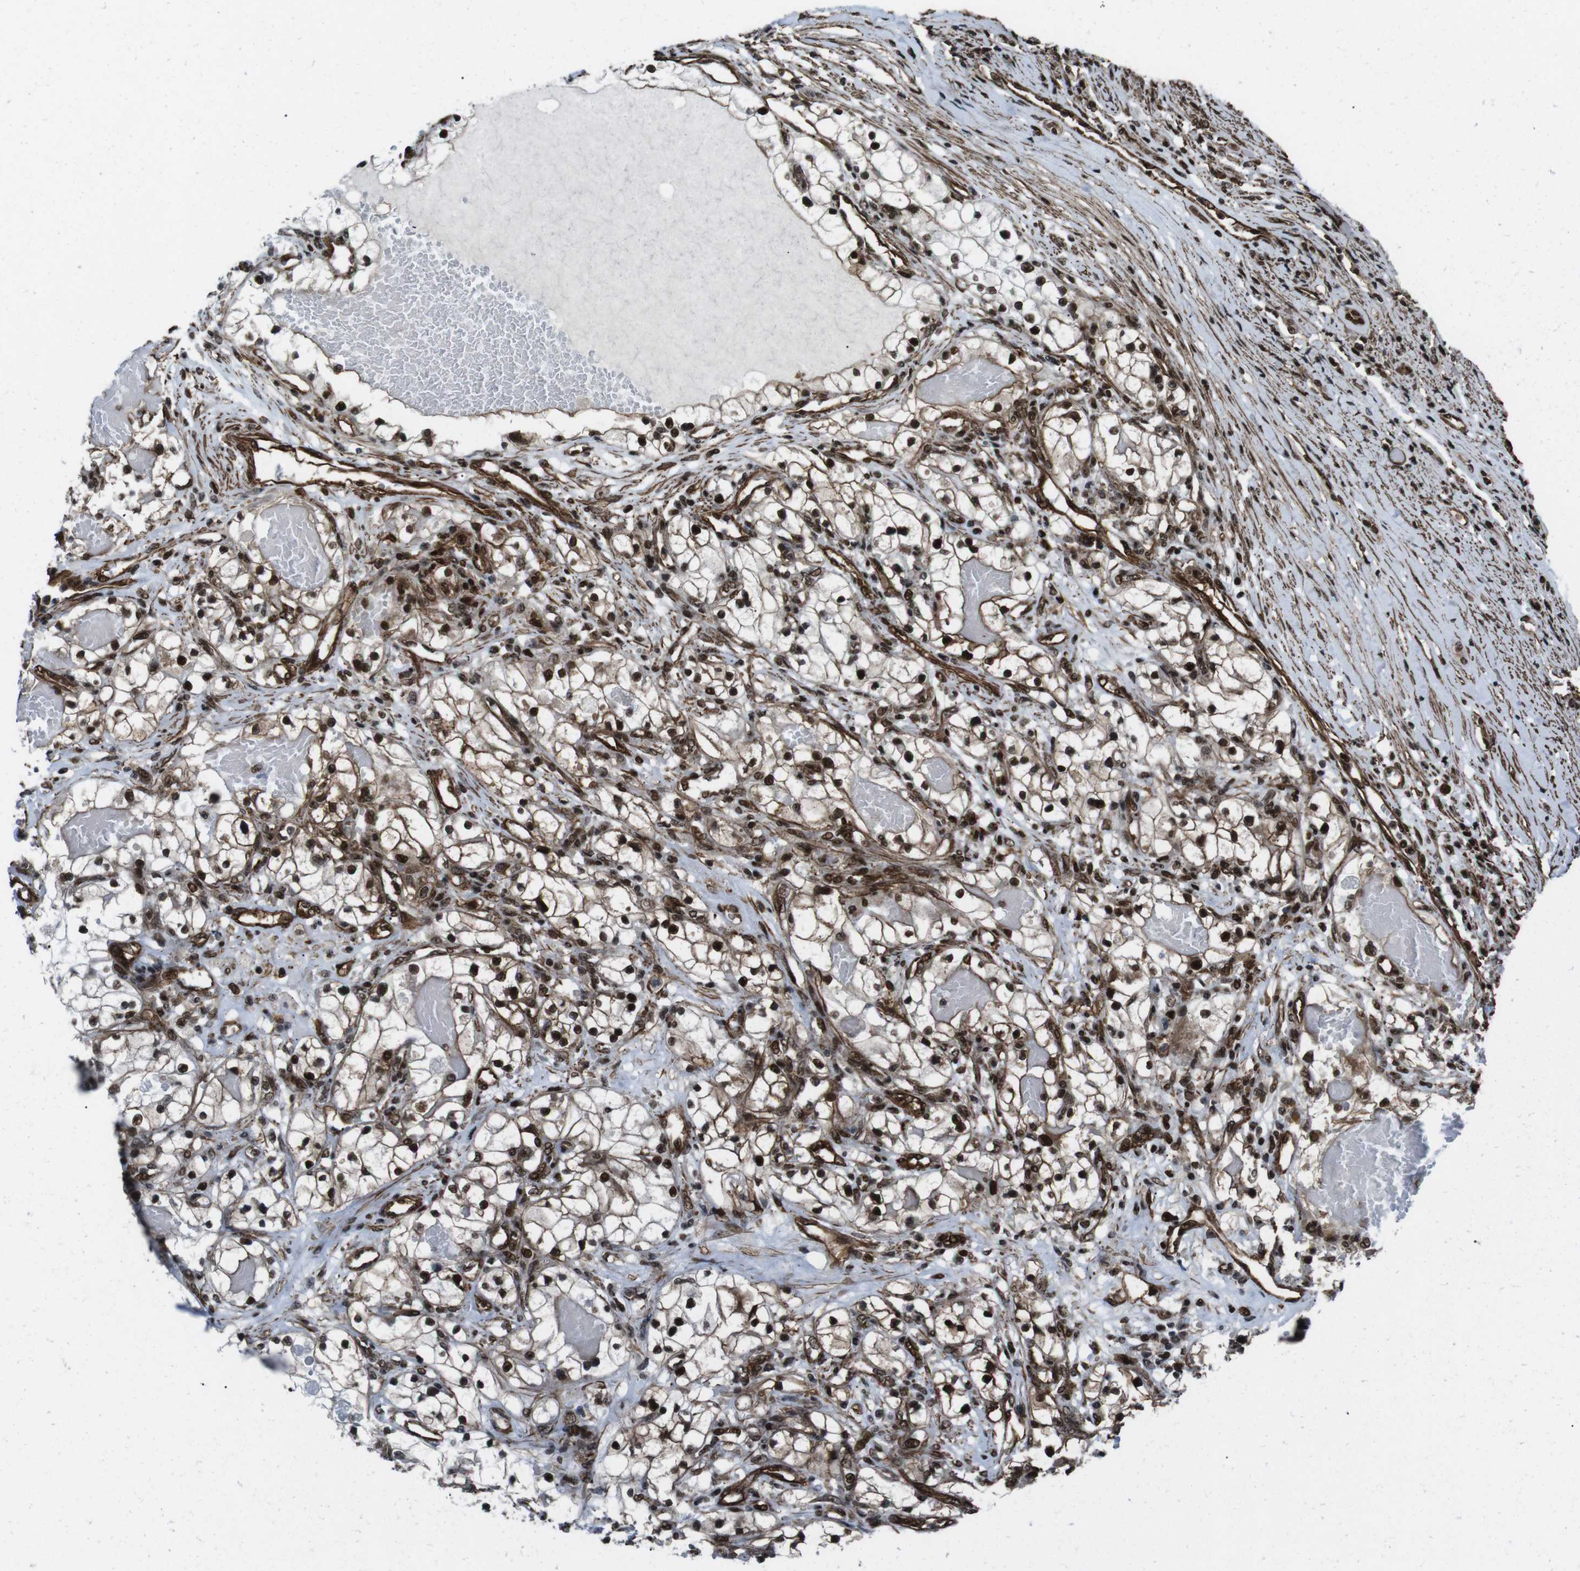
{"staining": {"intensity": "strong", "quantity": ">75%", "location": "cytoplasmic/membranous,nuclear"}, "tissue": "renal cancer", "cell_type": "Tumor cells", "image_type": "cancer", "snomed": [{"axis": "morphology", "description": "Adenocarcinoma, NOS"}, {"axis": "topography", "description": "Kidney"}], "caption": "Immunohistochemical staining of renal adenocarcinoma reveals strong cytoplasmic/membranous and nuclear protein positivity in approximately >75% of tumor cells. (Stains: DAB (3,3'-diaminobenzidine) in brown, nuclei in blue, Microscopy: brightfield microscopy at high magnification).", "gene": "HNRNPU", "patient": {"sex": "male", "age": 68}}